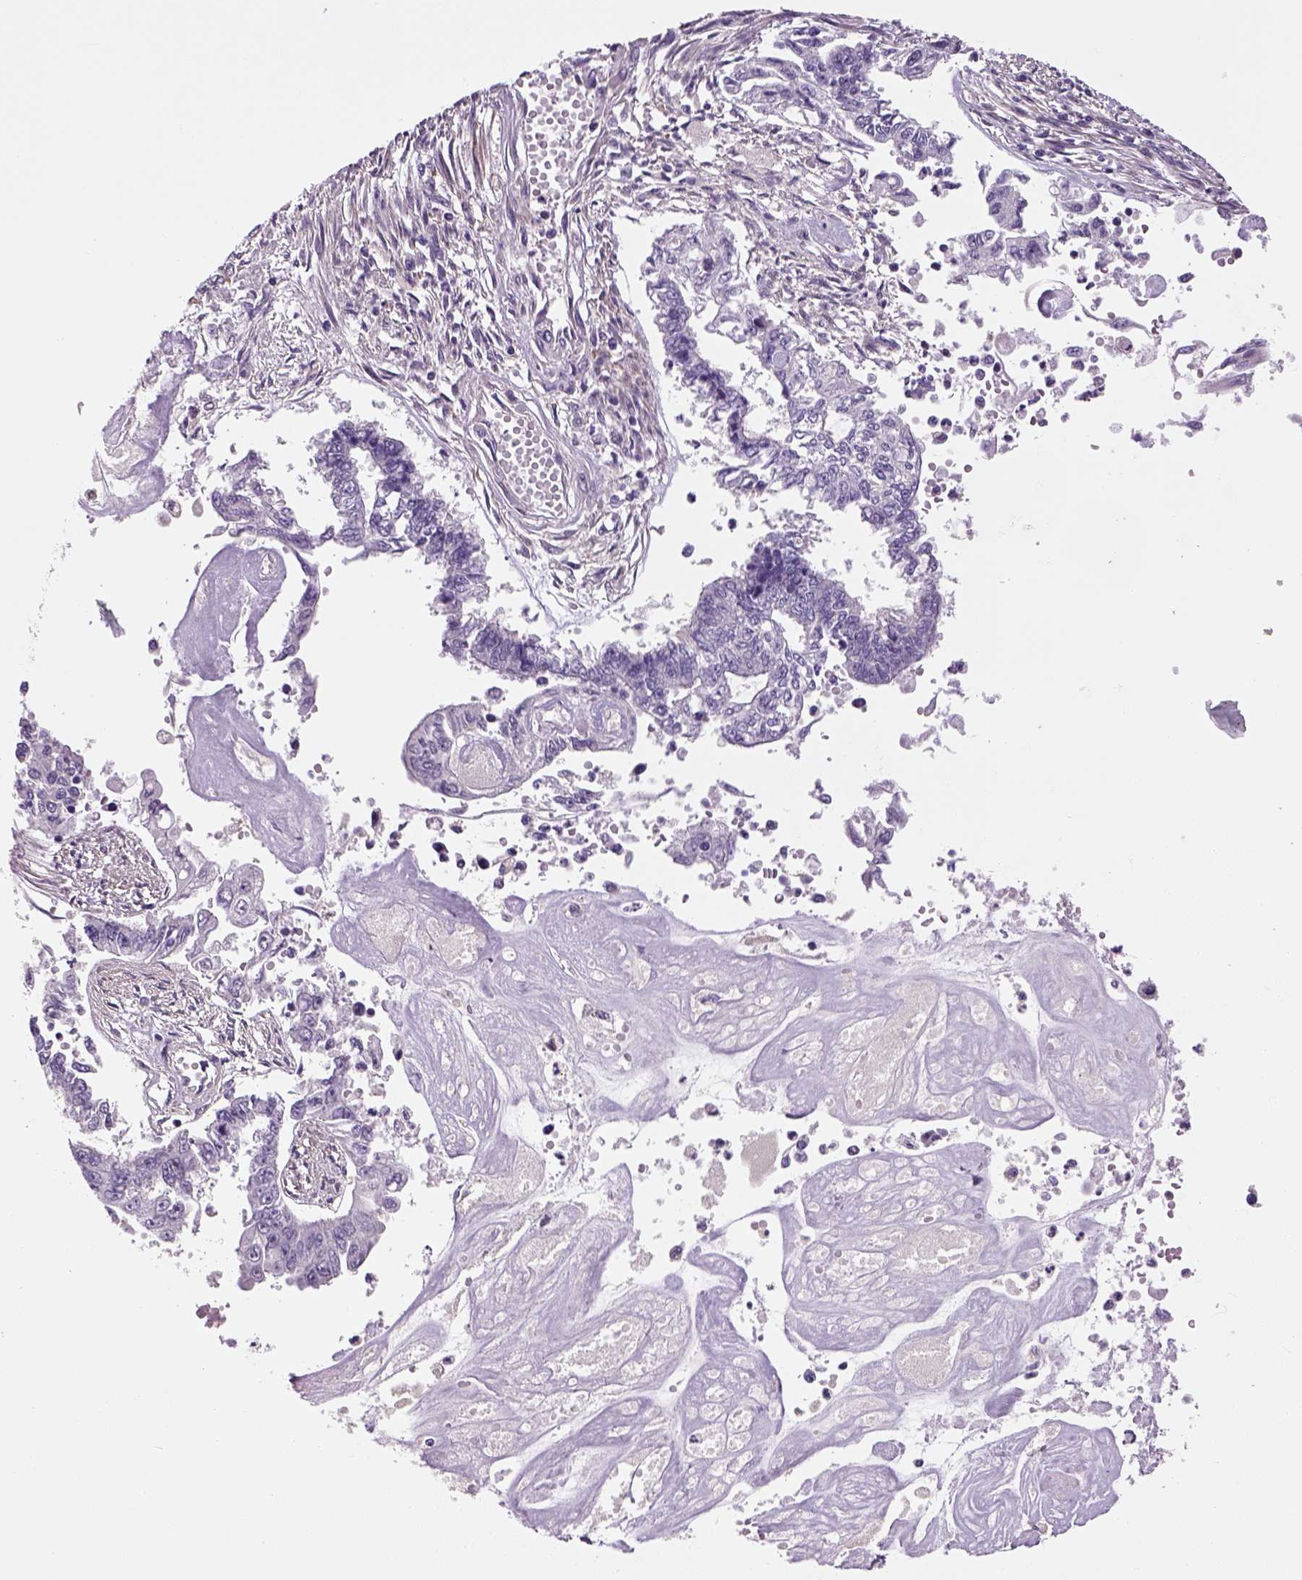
{"staining": {"intensity": "negative", "quantity": "none", "location": "none"}, "tissue": "endometrial cancer", "cell_type": "Tumor cells", "image_type": "cancer", "snomed": [{"axis": "morphology", "description": "Adenocarcinoma, NOS"}, {"axis": "topography", "description": "Uterus"}], "caption": "Tumor cells are negative for brown protein staining in endometrial cancer.", "gene": "ELOVL3", "patient": {"sex": "female", "age": 59}}